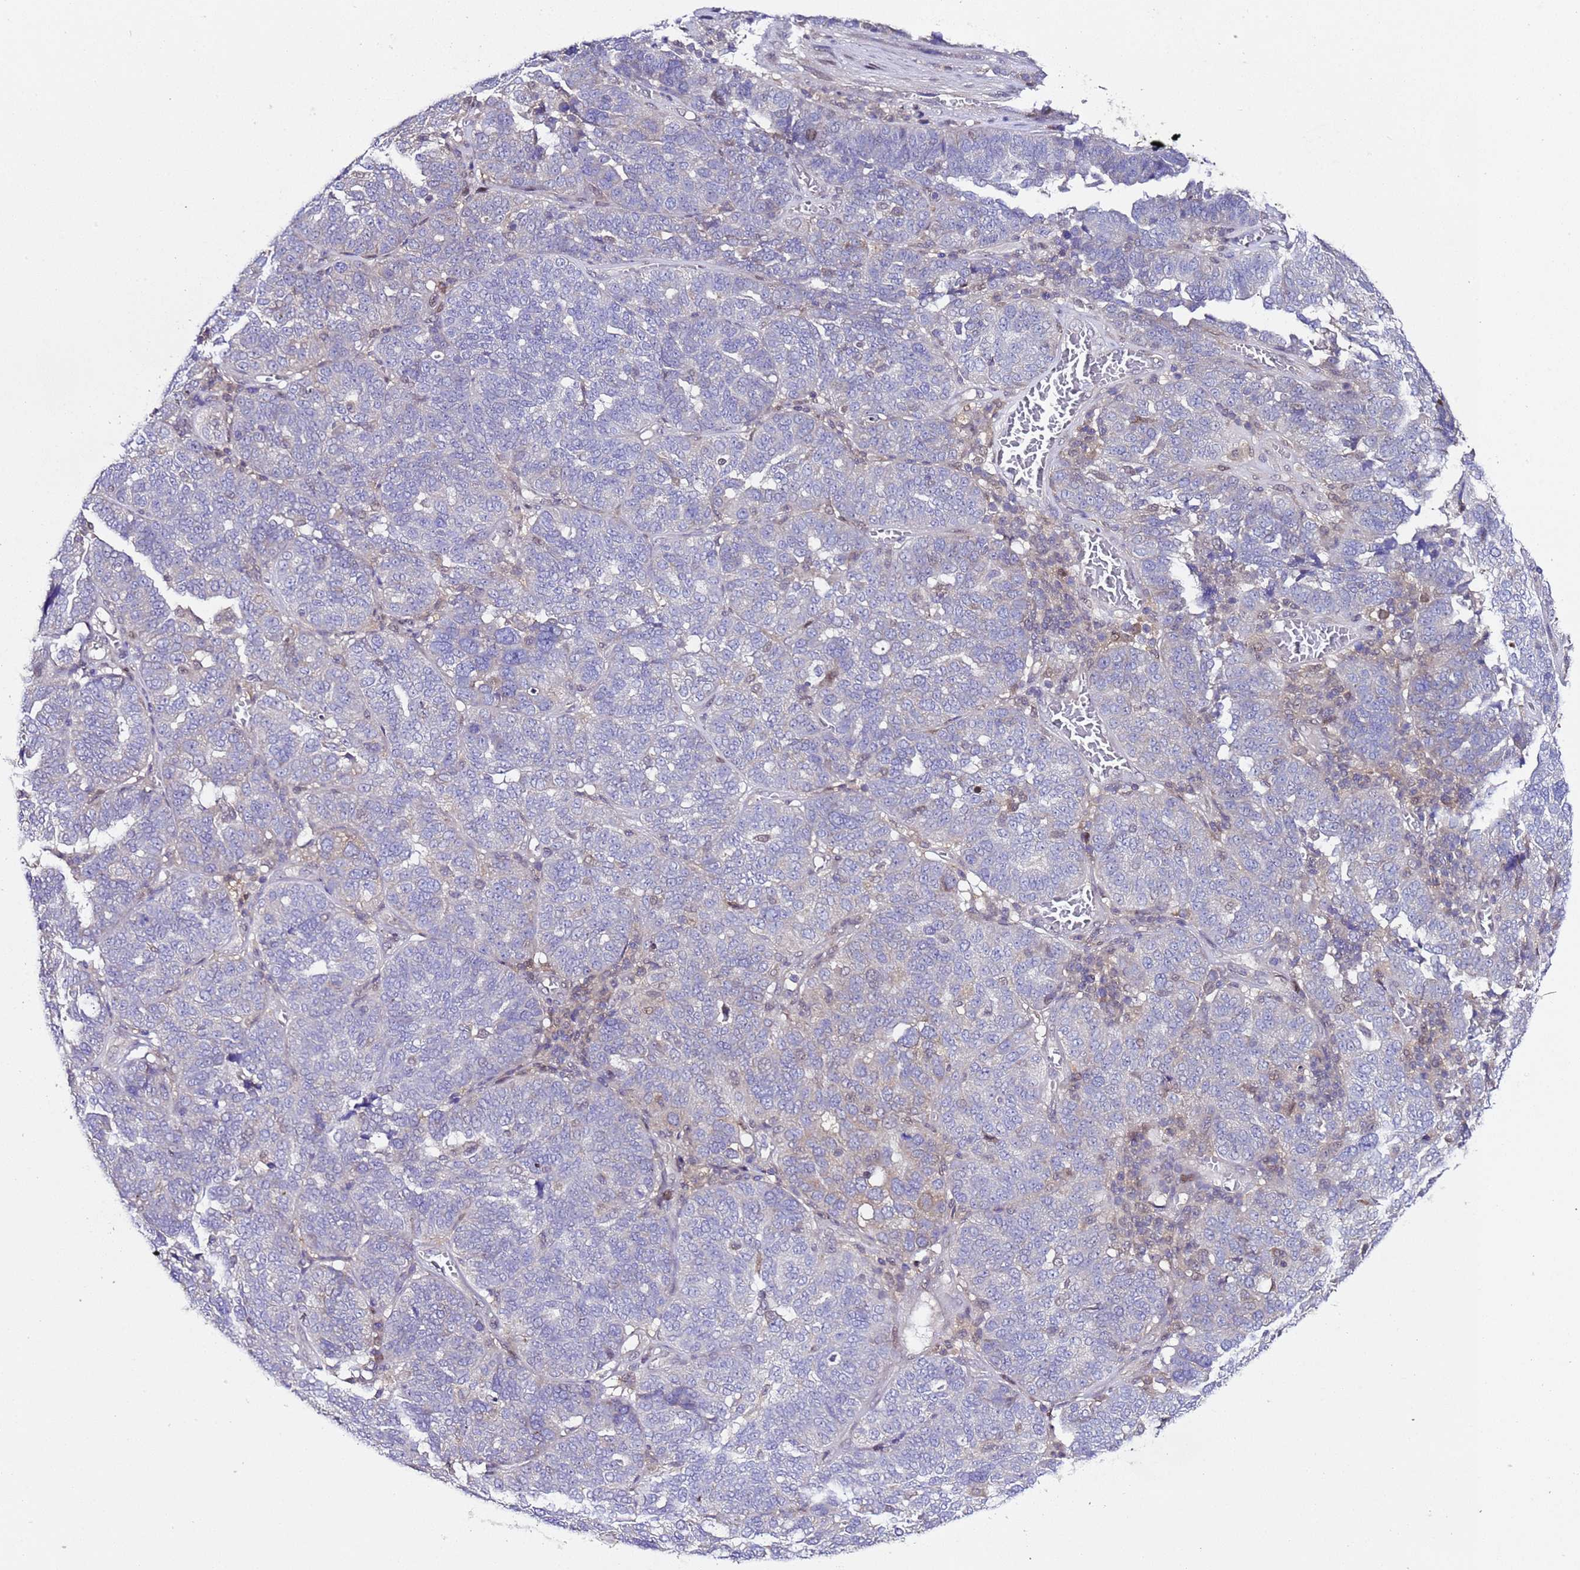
{"staining": {"intensity": "negative", "quantity": "none", "location": "none"}, "tissue": "ovarian cancer", "cell_type": "Tumor cells", "image_type": "cancer", "snomed": [{"axis": "morphology", "description": "Cystadenocarcinoma, serous, NOS"}, {"axis": "topography", "description": "Ovary"}], "caption": "The histopathology image exhibits no significant staining in tumor cells of ovarian cancer. (DAB (3,3'-diaminobenzidine) immunohistochemistry (IHC) with hematoxylin counter stain).", "gene": "ALG3", "patient": {"sex": "female", "age": 59}}